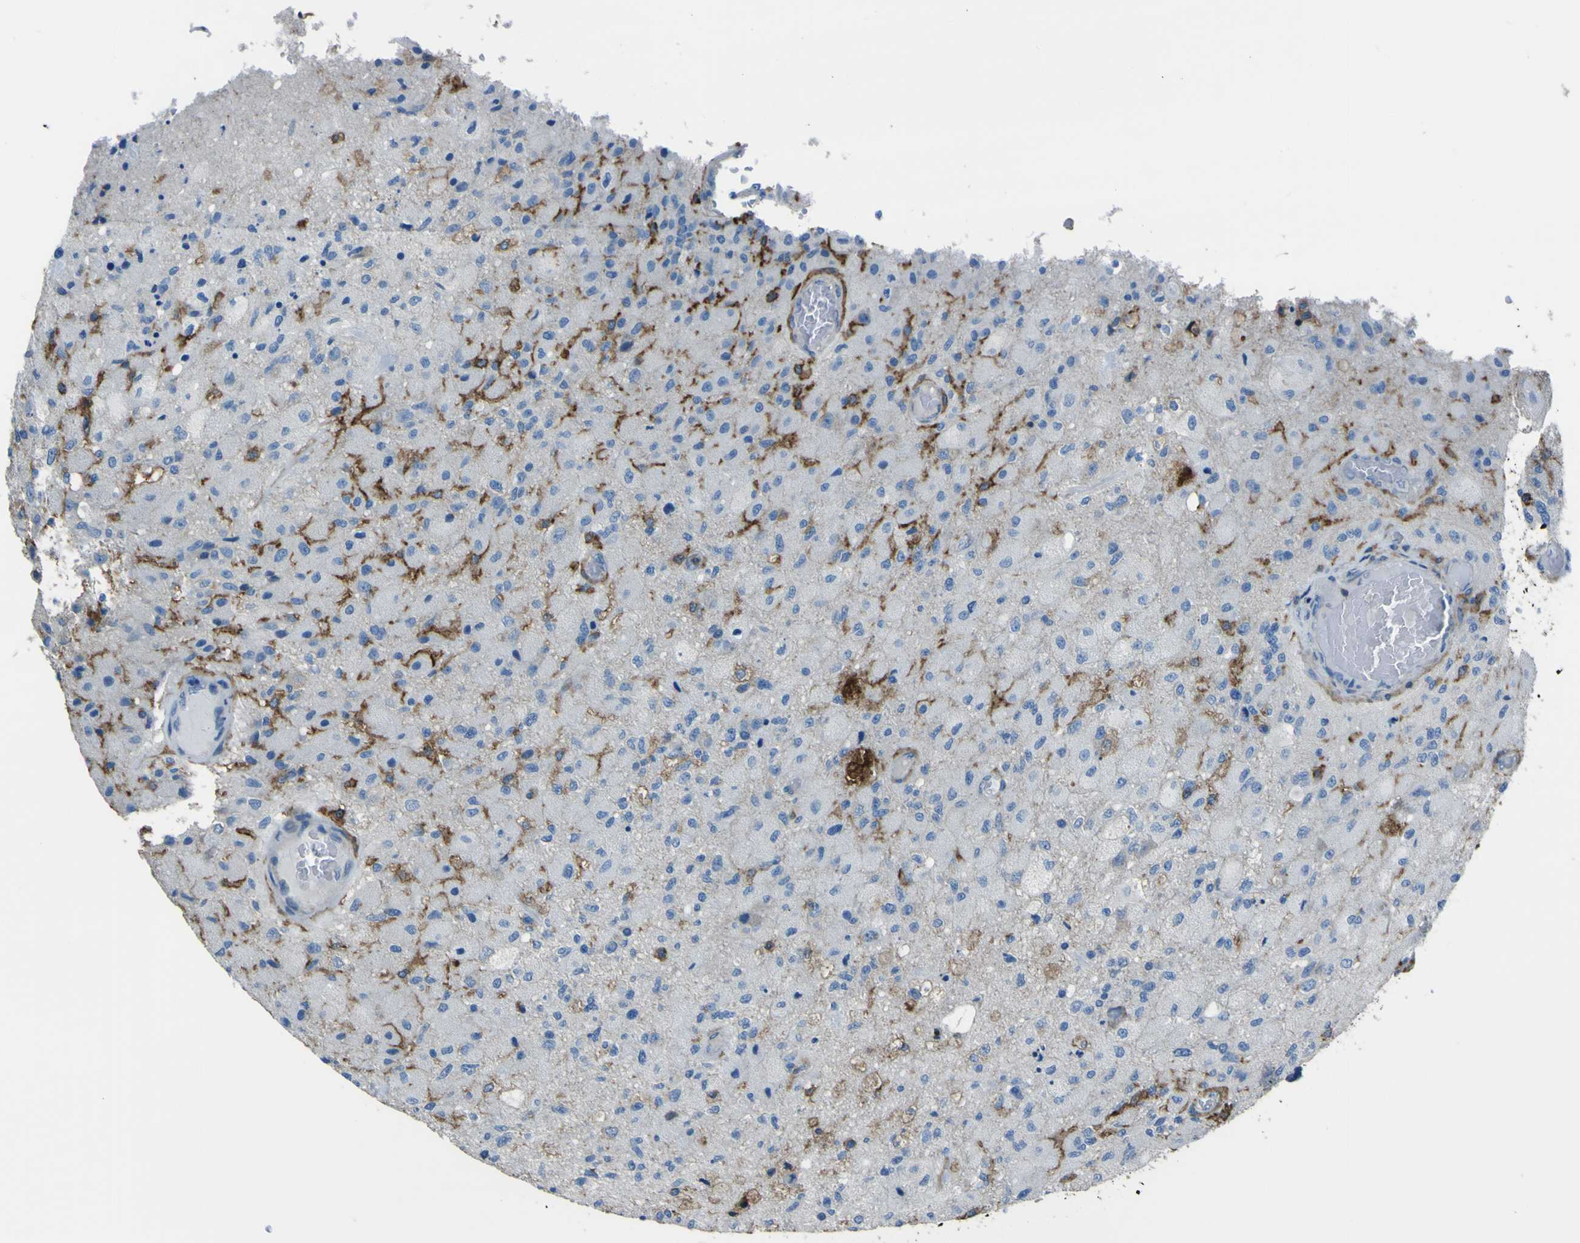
{"staining": {"intensity": "moderate", "quantity": "25%-75%", "location": "cytoplasmic/membranous"}, "tissue": "glioma", "cell_type": "Tumor cells", "image_type": "cancer", "snomed": [{"axis": "morphology", "description": "Normal tissue, NOS"}, {"axis": "morphology", "description": "Glioma, malignant, High grade"}, {"axis": "topography", "description": "Cerebral cortex"}], "caption": "The micrograph shows staining of glioma, revealing moderate cytoplasmic/membranous protein expression (brown color) within tumor cells.", "gene": "LAIR1", "patient": {"sex": "male", "age": 77}}